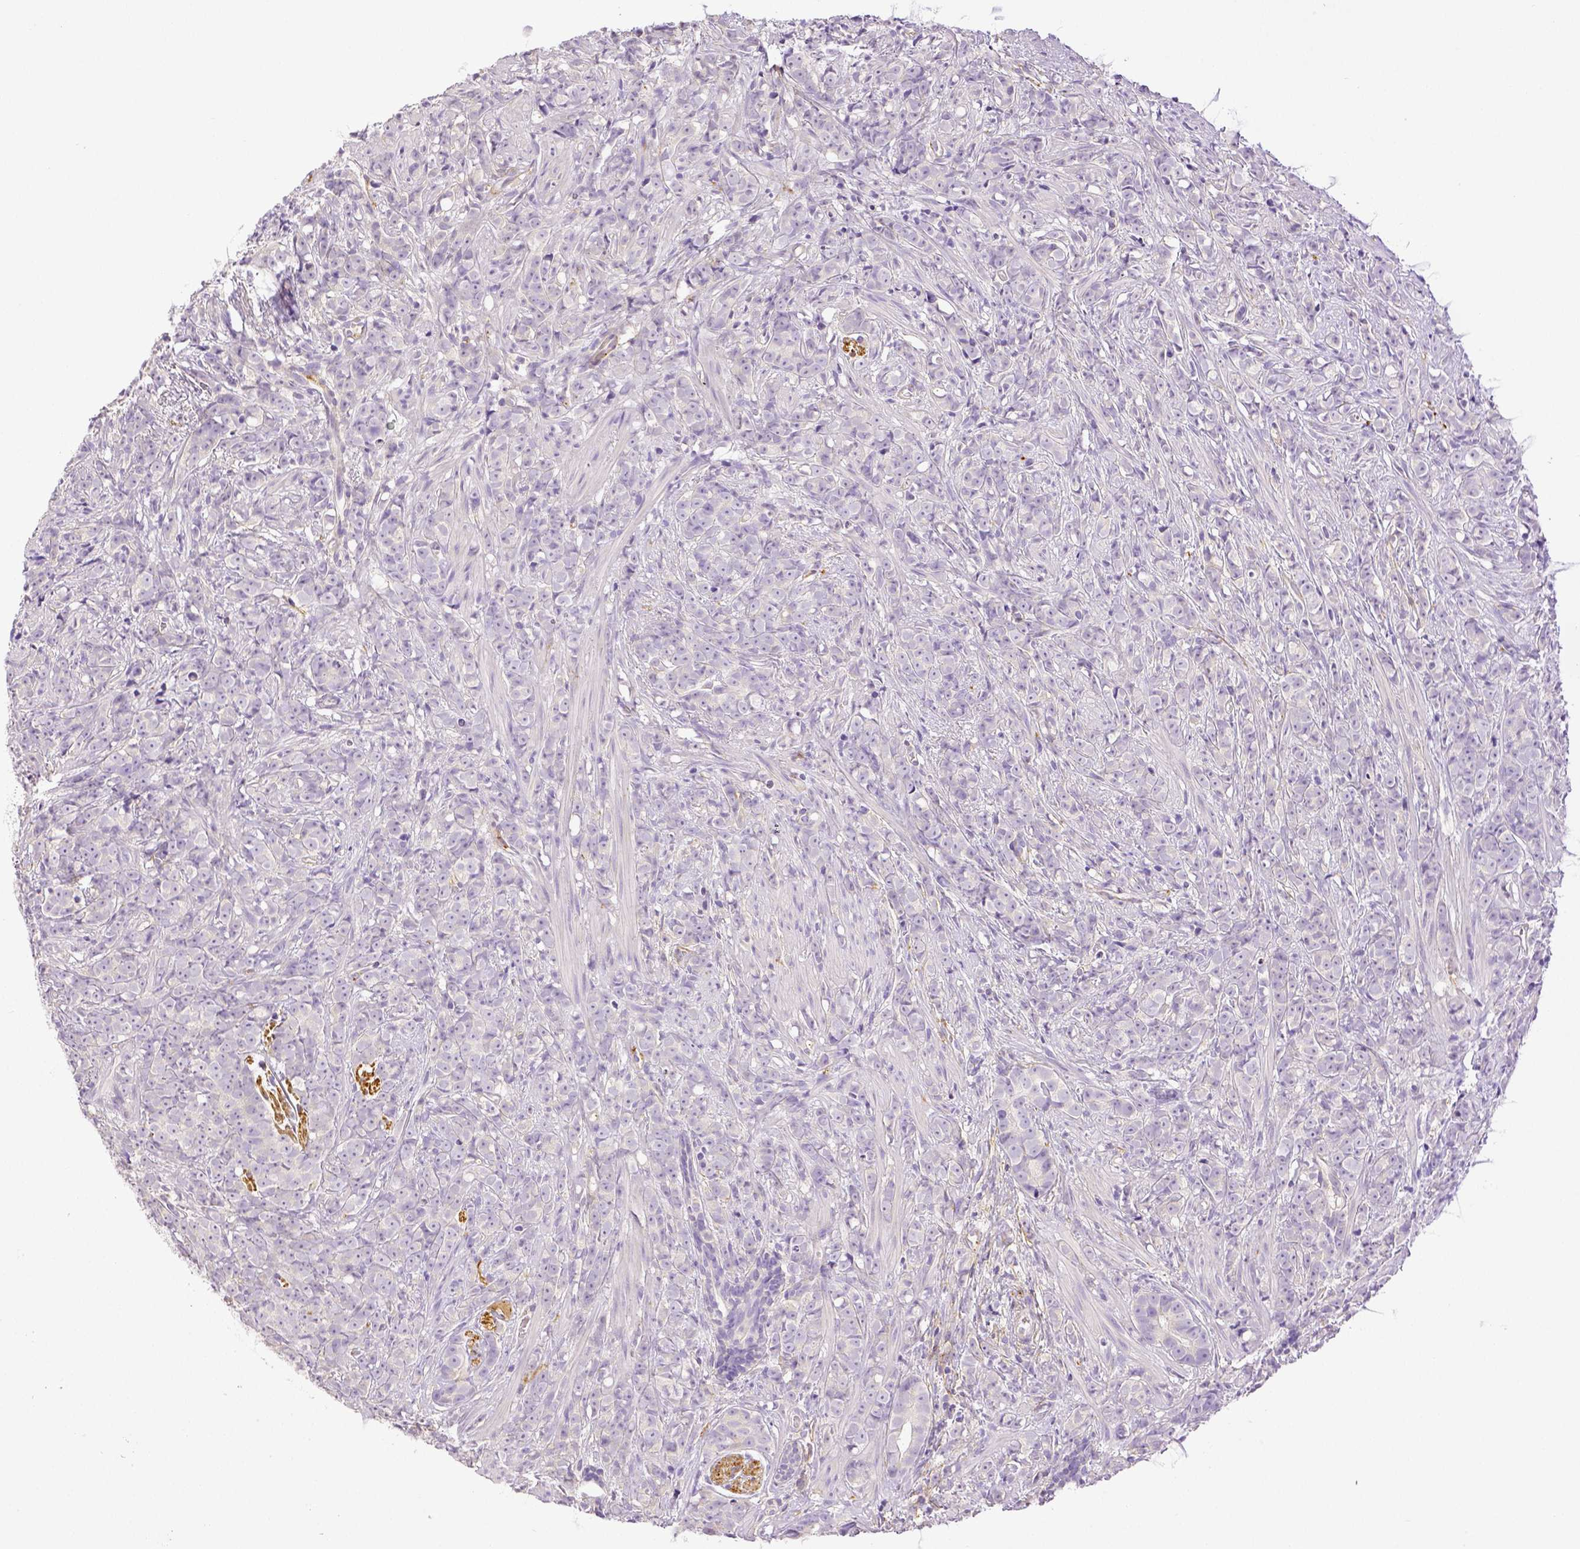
{"staining": {"intensity": "negative", "quantity": "none", "location": "none"}, "tissue": "prostate cancer", "cell_type": "Tumor cells", "image_type": "cancer", "snomed": [{"axis": "morphology", "description": "Adenocarcinoma, High grade"}, {"axis": "topography", "description": "Prostate"}], "caption": "An IHC micrograph of prostate cancer is shown. There is no staining in tumor cells of prostate cancer.", "gene": "THY1", "patient": {"sex": "male", "age": 81}}